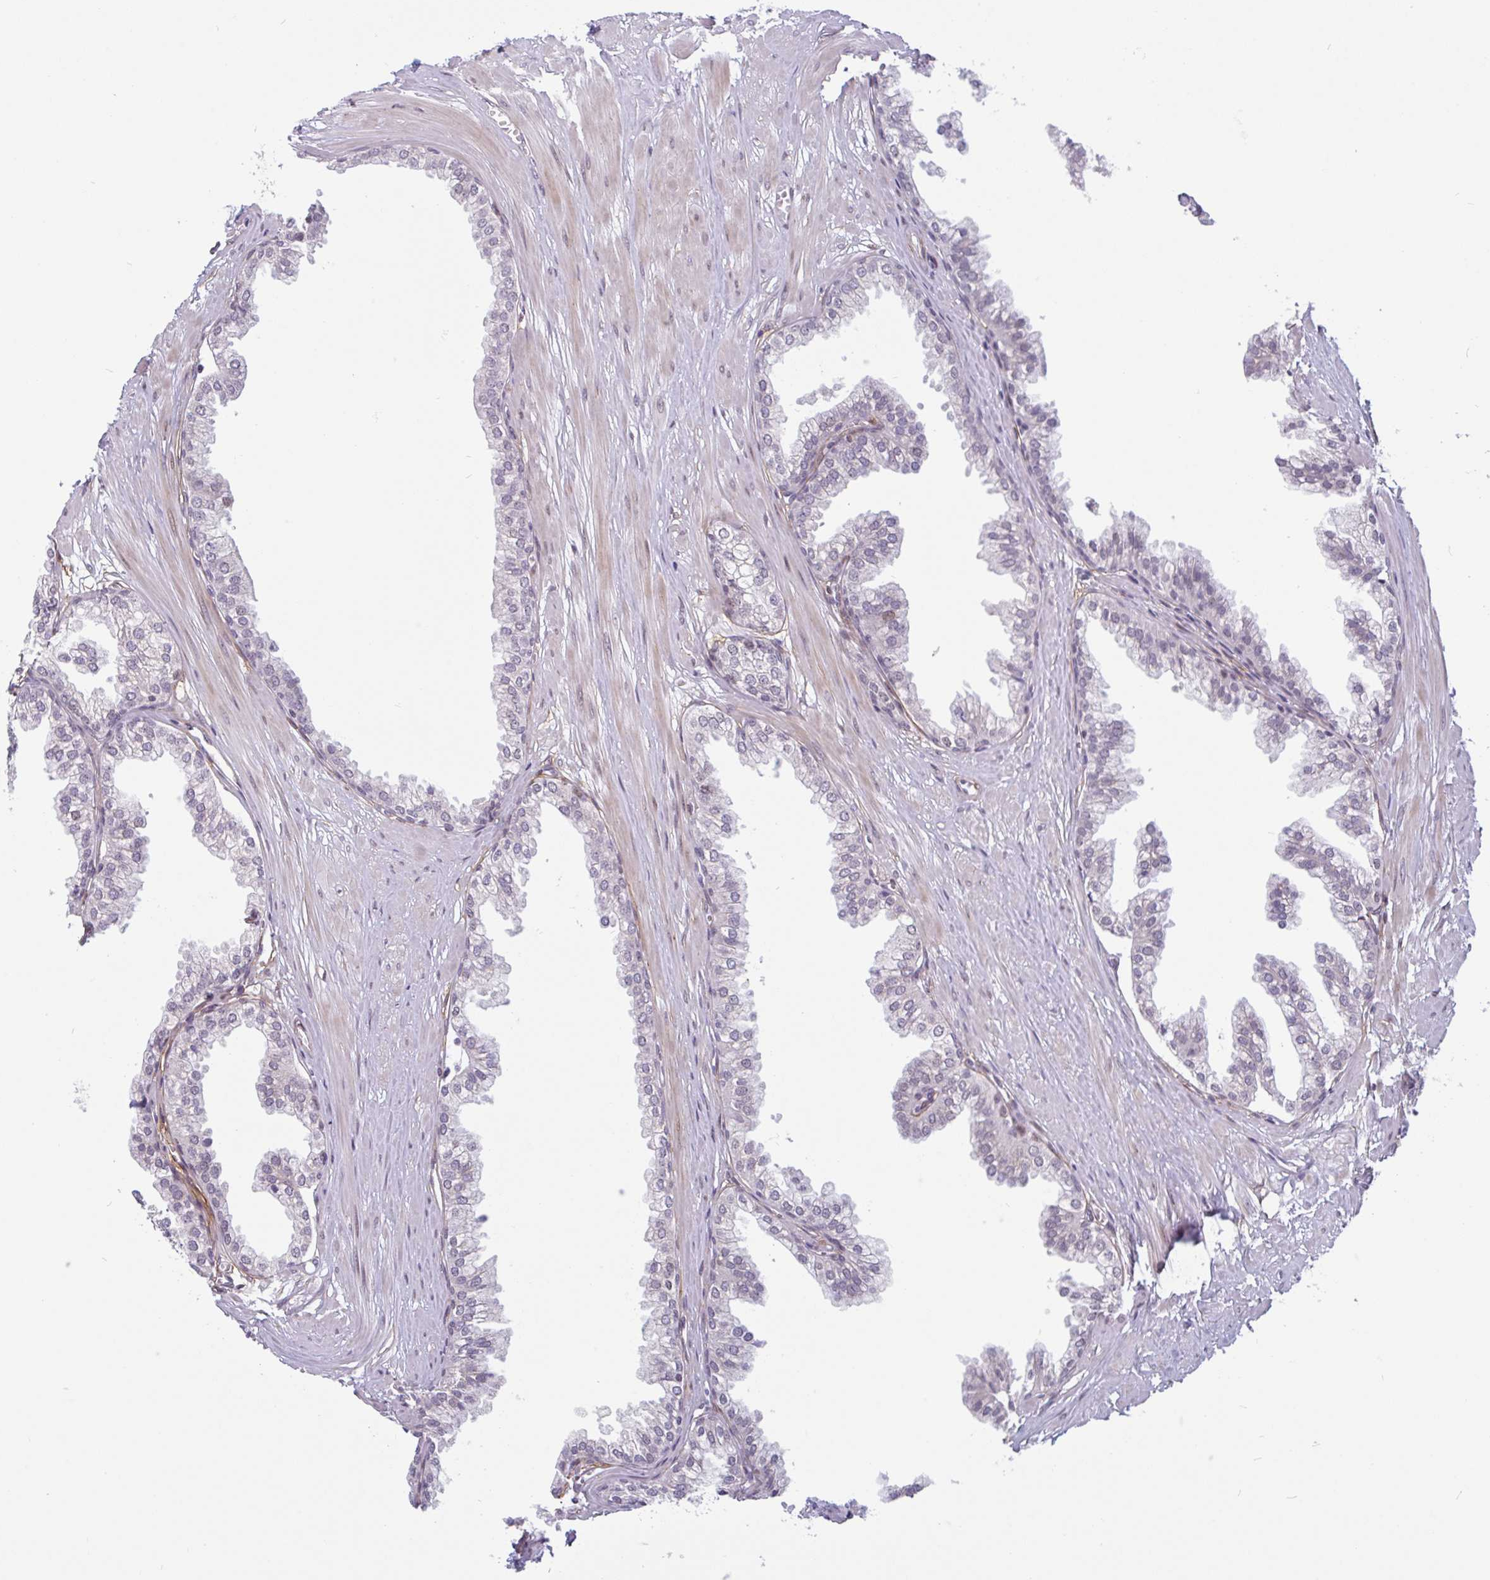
{"staining": {"intensity": "weak", "quantity": "<25%", "location": "nuclear"}, "tissue": "prostate", "cell_type": "Glandular cells", "image_type": "normal", "snomed": [{"axis": "morphology", "description": "Normal tissue, NOS"}, {"axis": "topography", "description": "Prostate"}, {"axis": "topography", "description": "Peripheral nerve tissue"}], "caption": "A high-resolution histopathology image shows IHC staining of normal prostate, which exhibits no significant expression in glandular cells. Brightfield microscopy of immunohistochemistry (IHC) stained with DAB (brown) and hematoxylin (blue), captured at high magnification.", "gene": "TMEM119", "patient": {"sex": "male", "age": 55}}